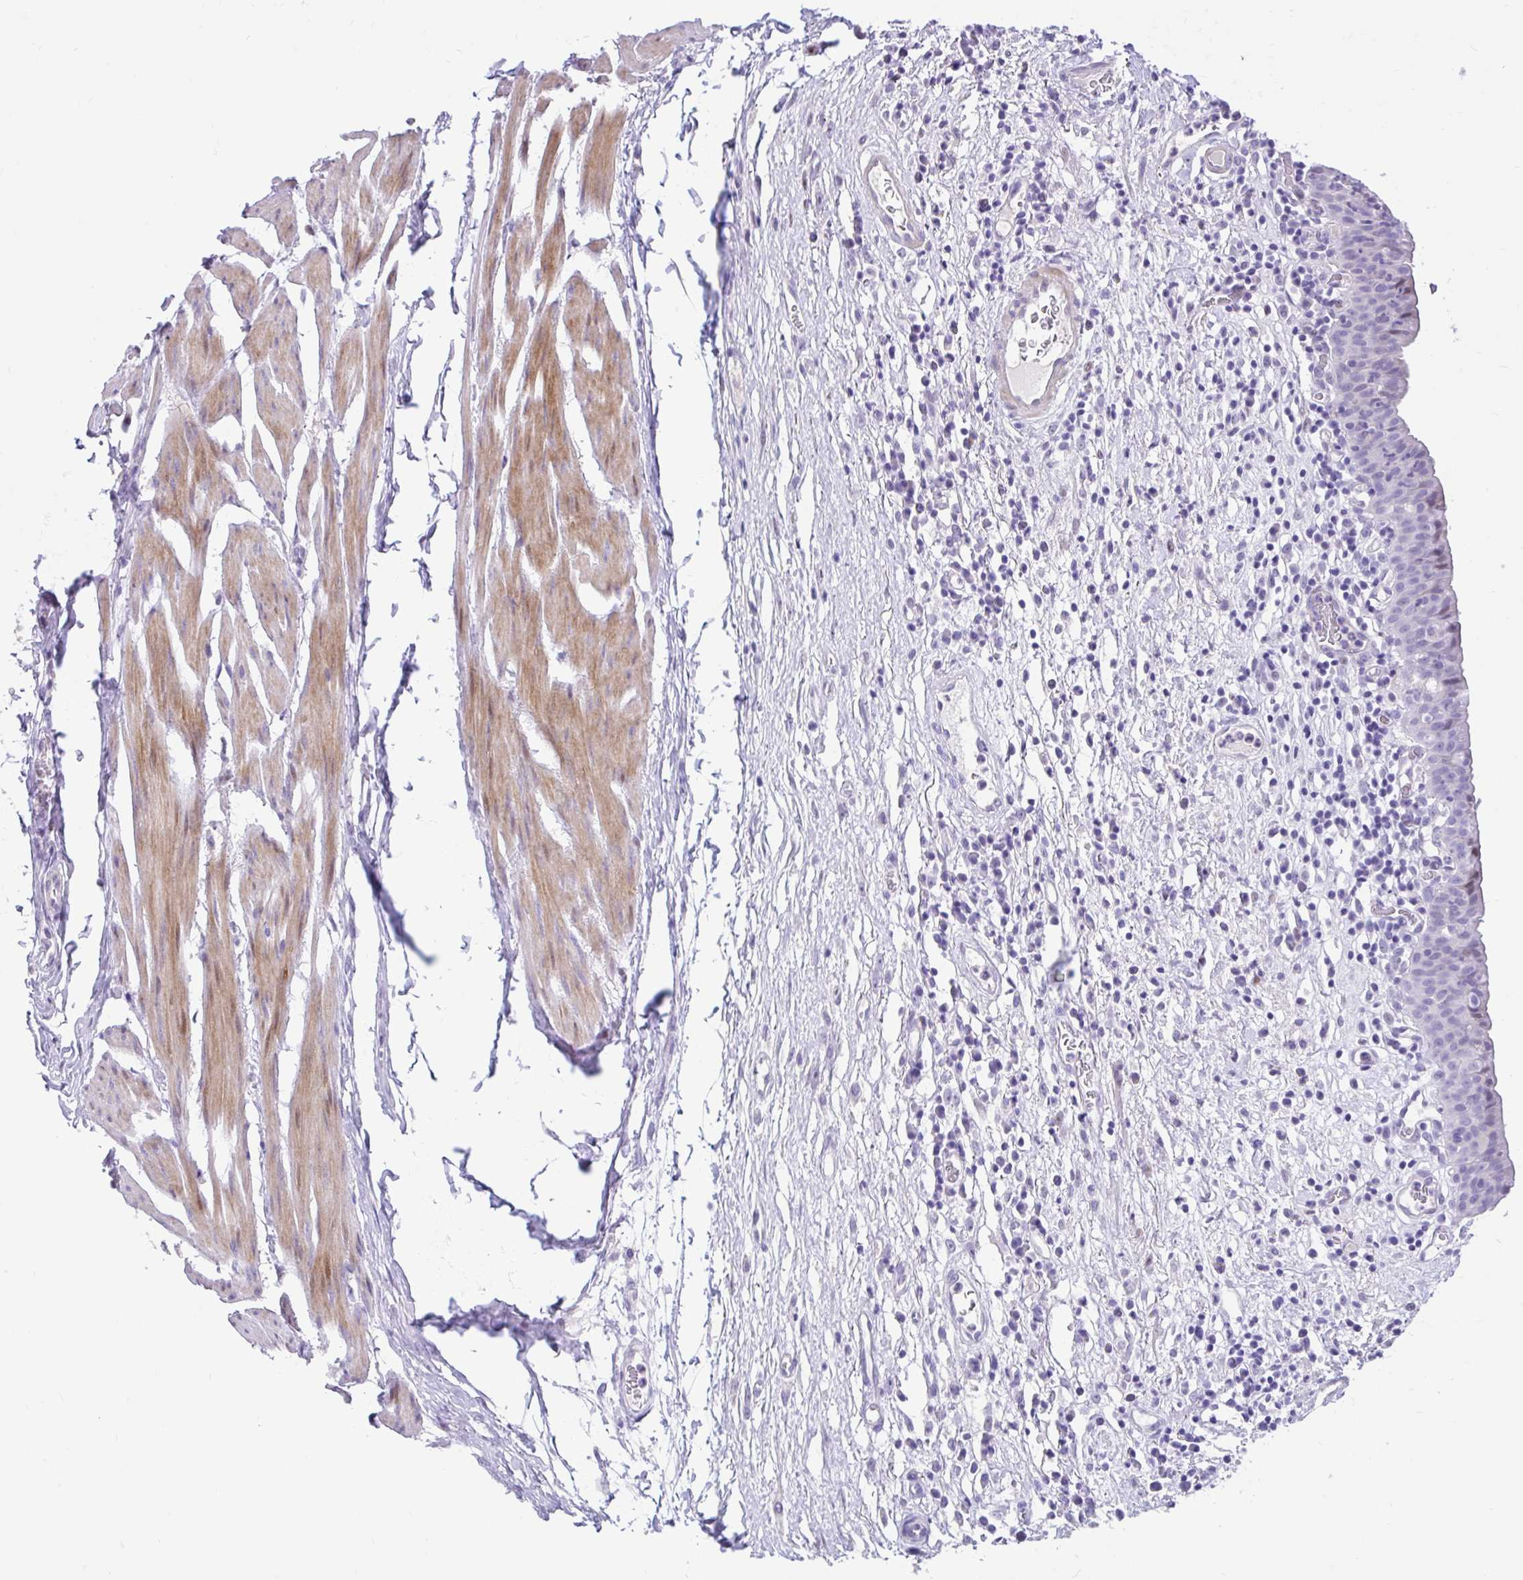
{"staining": {"intensity": "weak", "quantity": "<25%", "location": "nuclear"}, "tissue": "urinary bladder", "cell_type": "Urothelial cells", "image_type": "normal", "snomed": [{"axis": "morphology", "description": "Normal tissue, NOS"}, {"axis": "morphology", "description": "Inflammation, NOS"}, {"axis": "topography", "description": "Urinary bladder"}], "caption": "A micrograph of urinary bladder stained for a protein reveals no brown staining in urothelial cells.", "gene": "NHLH2", "patient": {"sex": "male", "age": 57}}